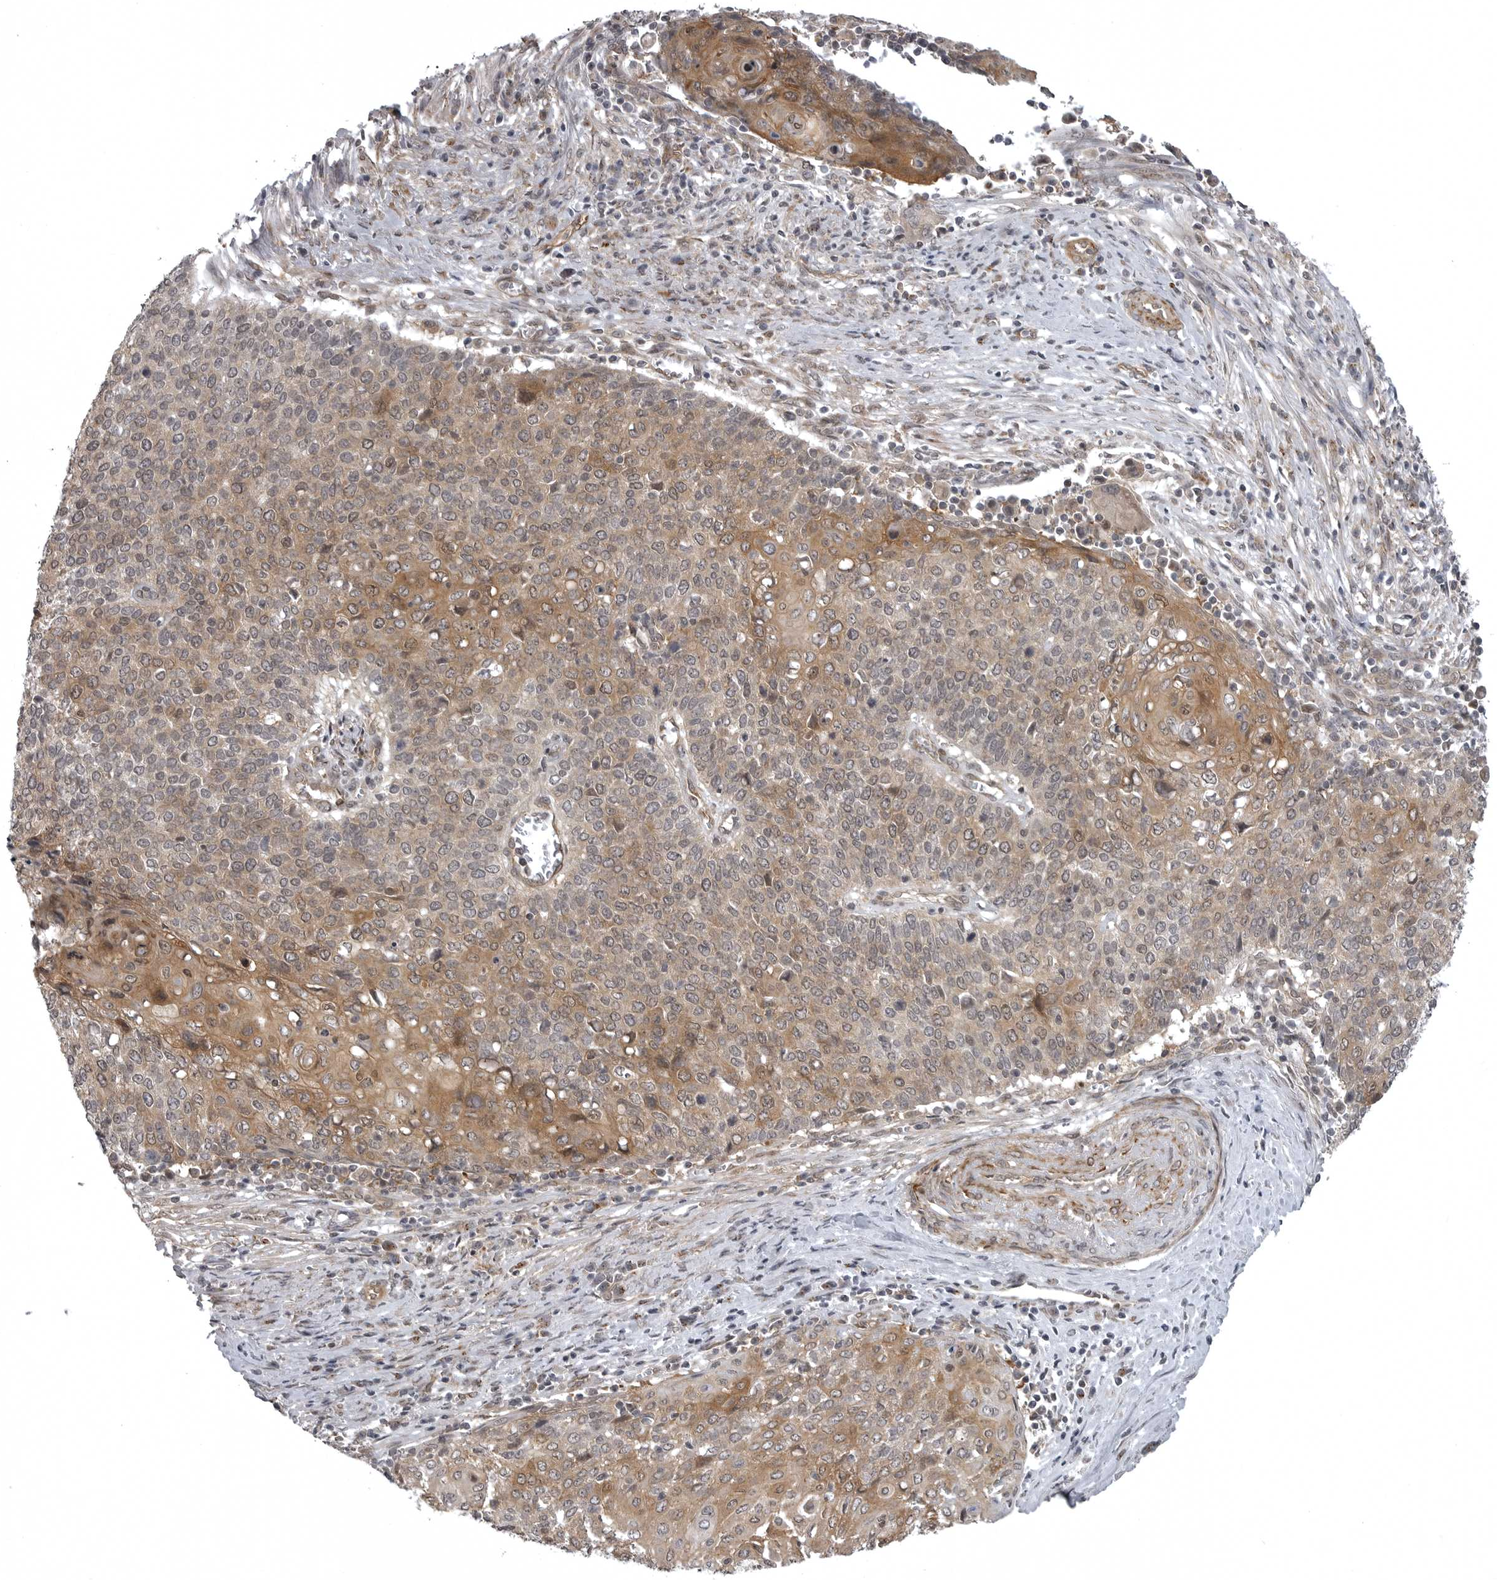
{"staining": {"intensity": "moderate", "quantity": ">75%", "location": "cytoplasmic/membranous,nuclear"}, "tissue": "cervical cancer", "cell_type": "Tumor cells", "image_type": "cancer", "snomed": [{"axis": "morphology", "description": "Squamous cell carcinoma, NOS"}, {"axis": "topography", "description": "Cervix"}], "caption": "DAB immunohistochemical staining of squamous cell carcinoma (cervical) displays moderate cytoplasmic/membranous and nuclear protein staining in about >75% of tumor cells.", "gene": "SNX16", "patient": {"sex": "female", "age": 39}}